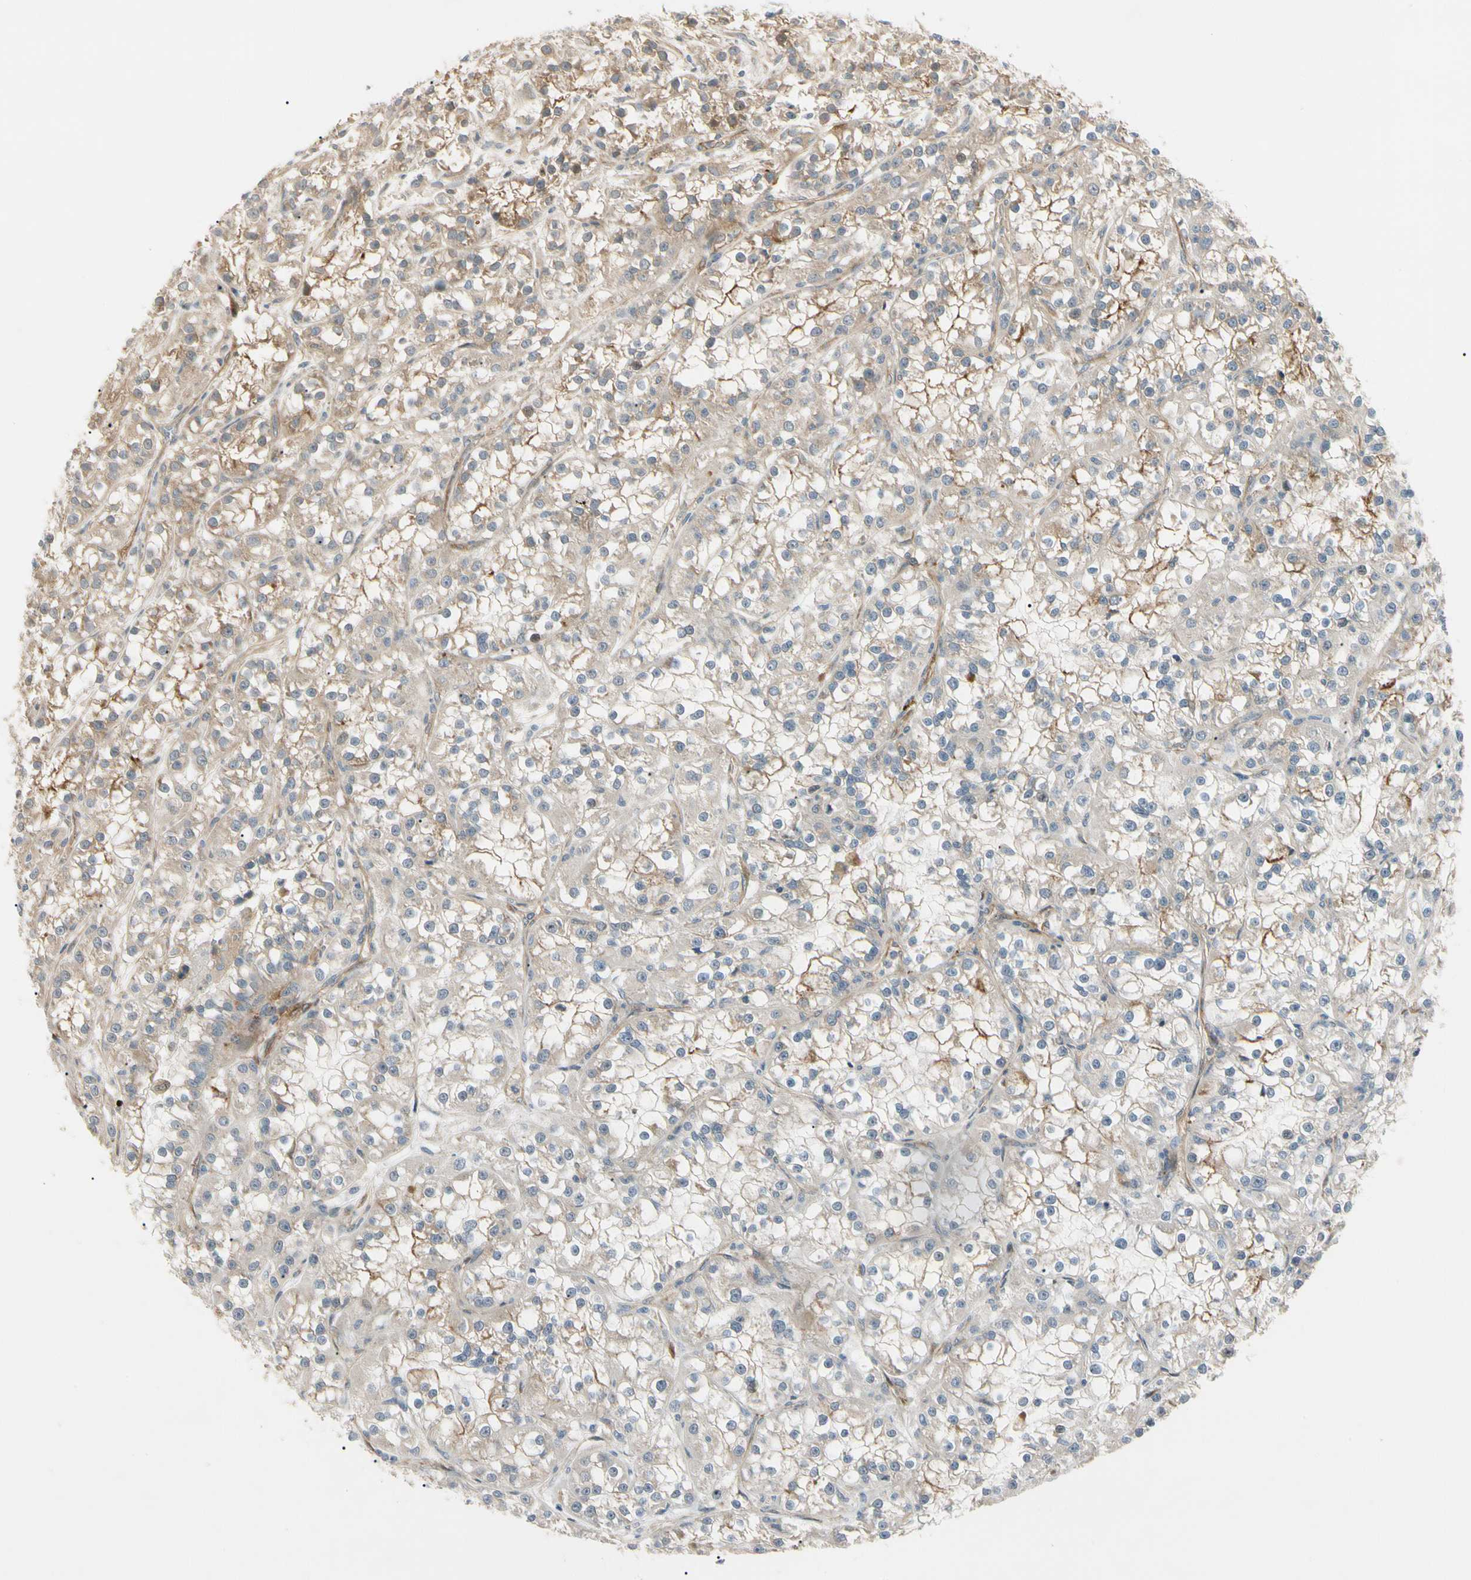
{"staining": {"intensity": "moderate", "quantity": ">75%", "location": "cytoplasmic/membranous"}, "tissue": "renal cancer", "cell_type": "Tumor cells", "image_type": "cancer", "snomed": [{"axis": "morphology", "description": "Adenocarcinoma, NOS"}, {"axis": "topography", "description": "Kidney"}], "caption": "Brown immunohistochemical staining in human adenocarcinoma (renal) exhibits moderate cytoplasmic/membranous staining in approximately >75% of tumor cells.", "gene": "F2R", "patient": {"sex": "female", "age": 52}}